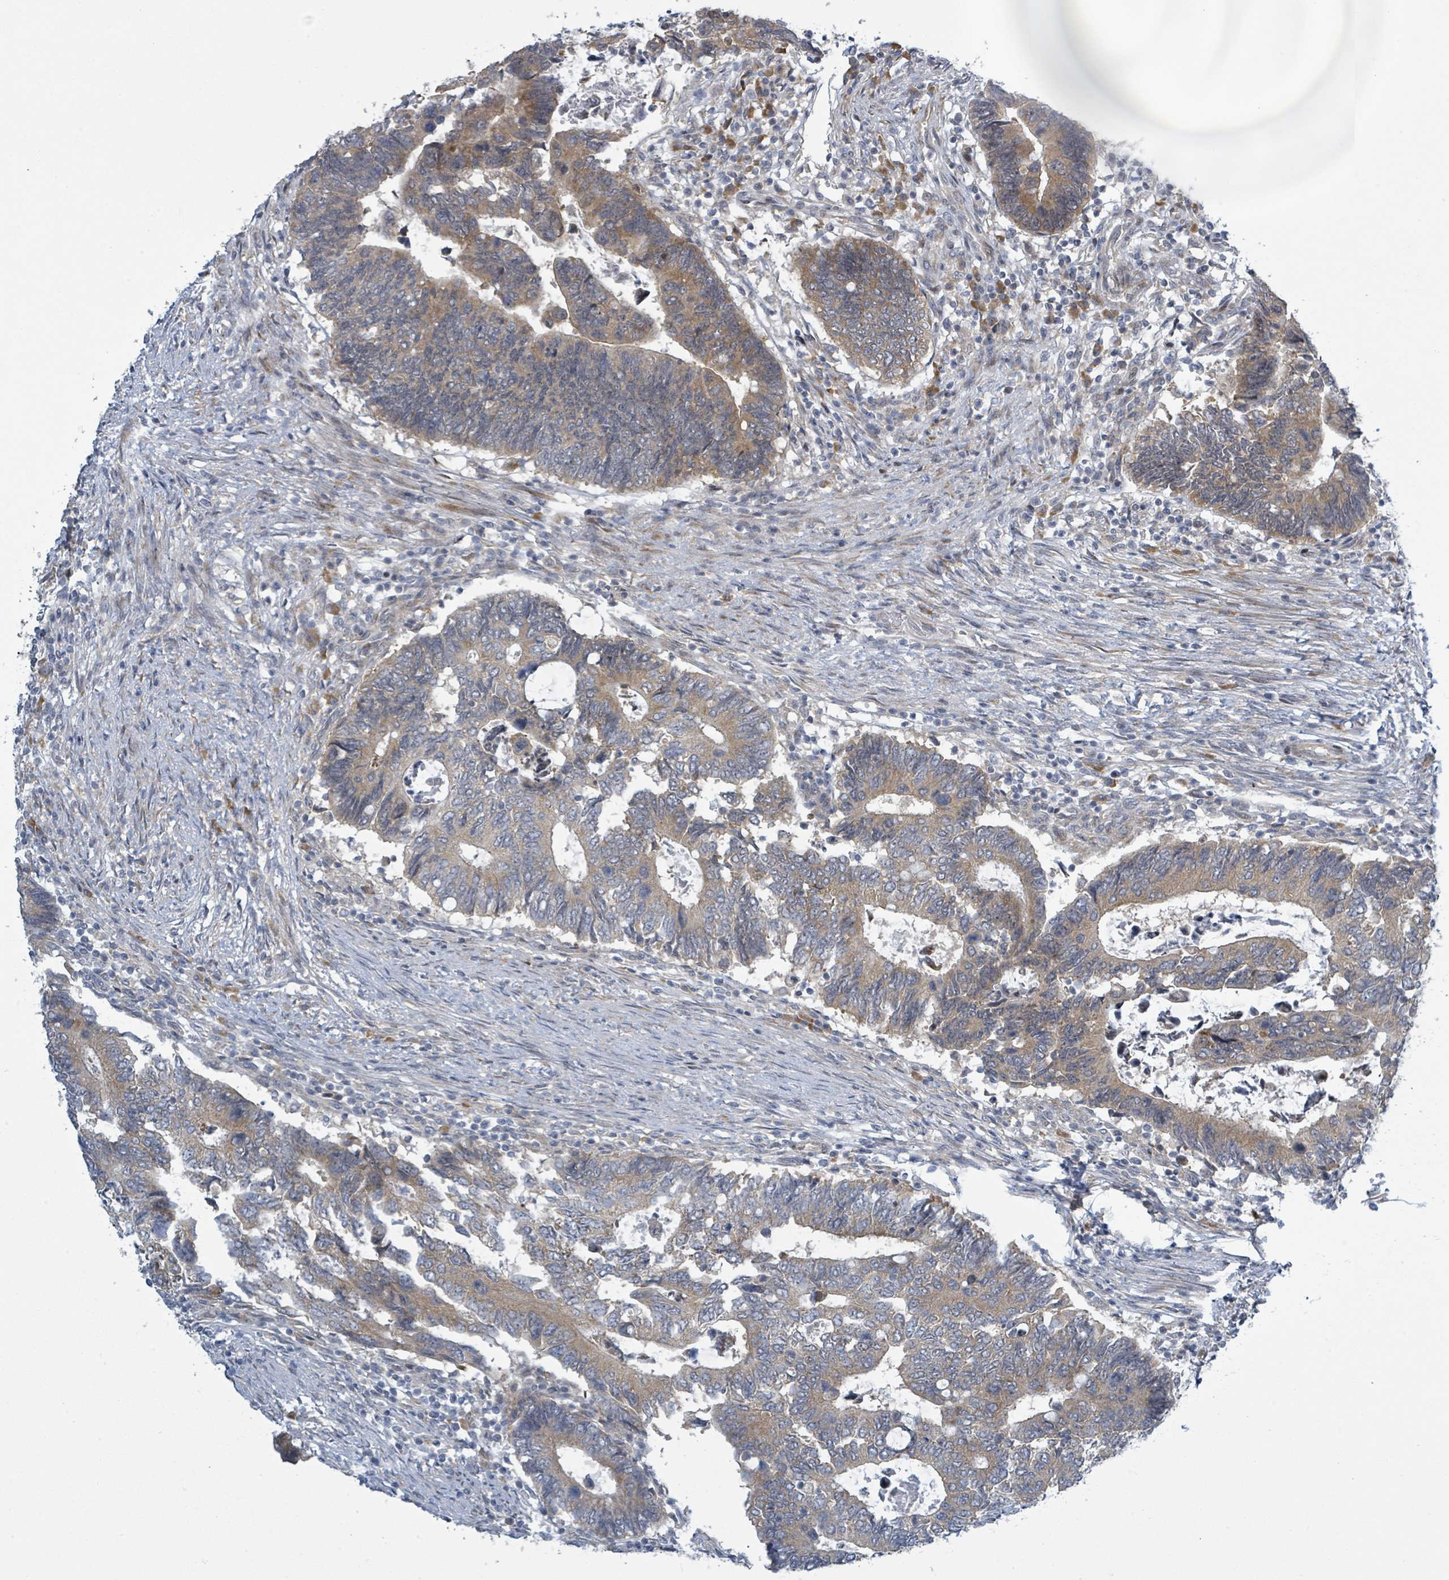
{"staining": {"intensity": "moderate", "quantity": "25%-75%", "location": "cytoplasmic/membranous"}, "tissue": "colorectal cancer", "cell_type": "Tumor cells", "image_type": "cancer", "snomed": [{"axis": "morphology", "description": "Adenocarcinoma, NOS"}, {"axis": "topography", "description": "Colon"}], "caption": "The micrograph reveals immunohistochemical staining of colorectal cancer. There is moderate cytoplasmic/membranous expression is appreciated in approximately 25%-75% of tumor cells. Using DAB (3,3'-diaminobenzidine) (brown) and hematoxylin (blue) stains, captured at high magnification using brightfield microscopy.", "gene": "RPL32", "patient": {"sex": "male", "age": 87}}